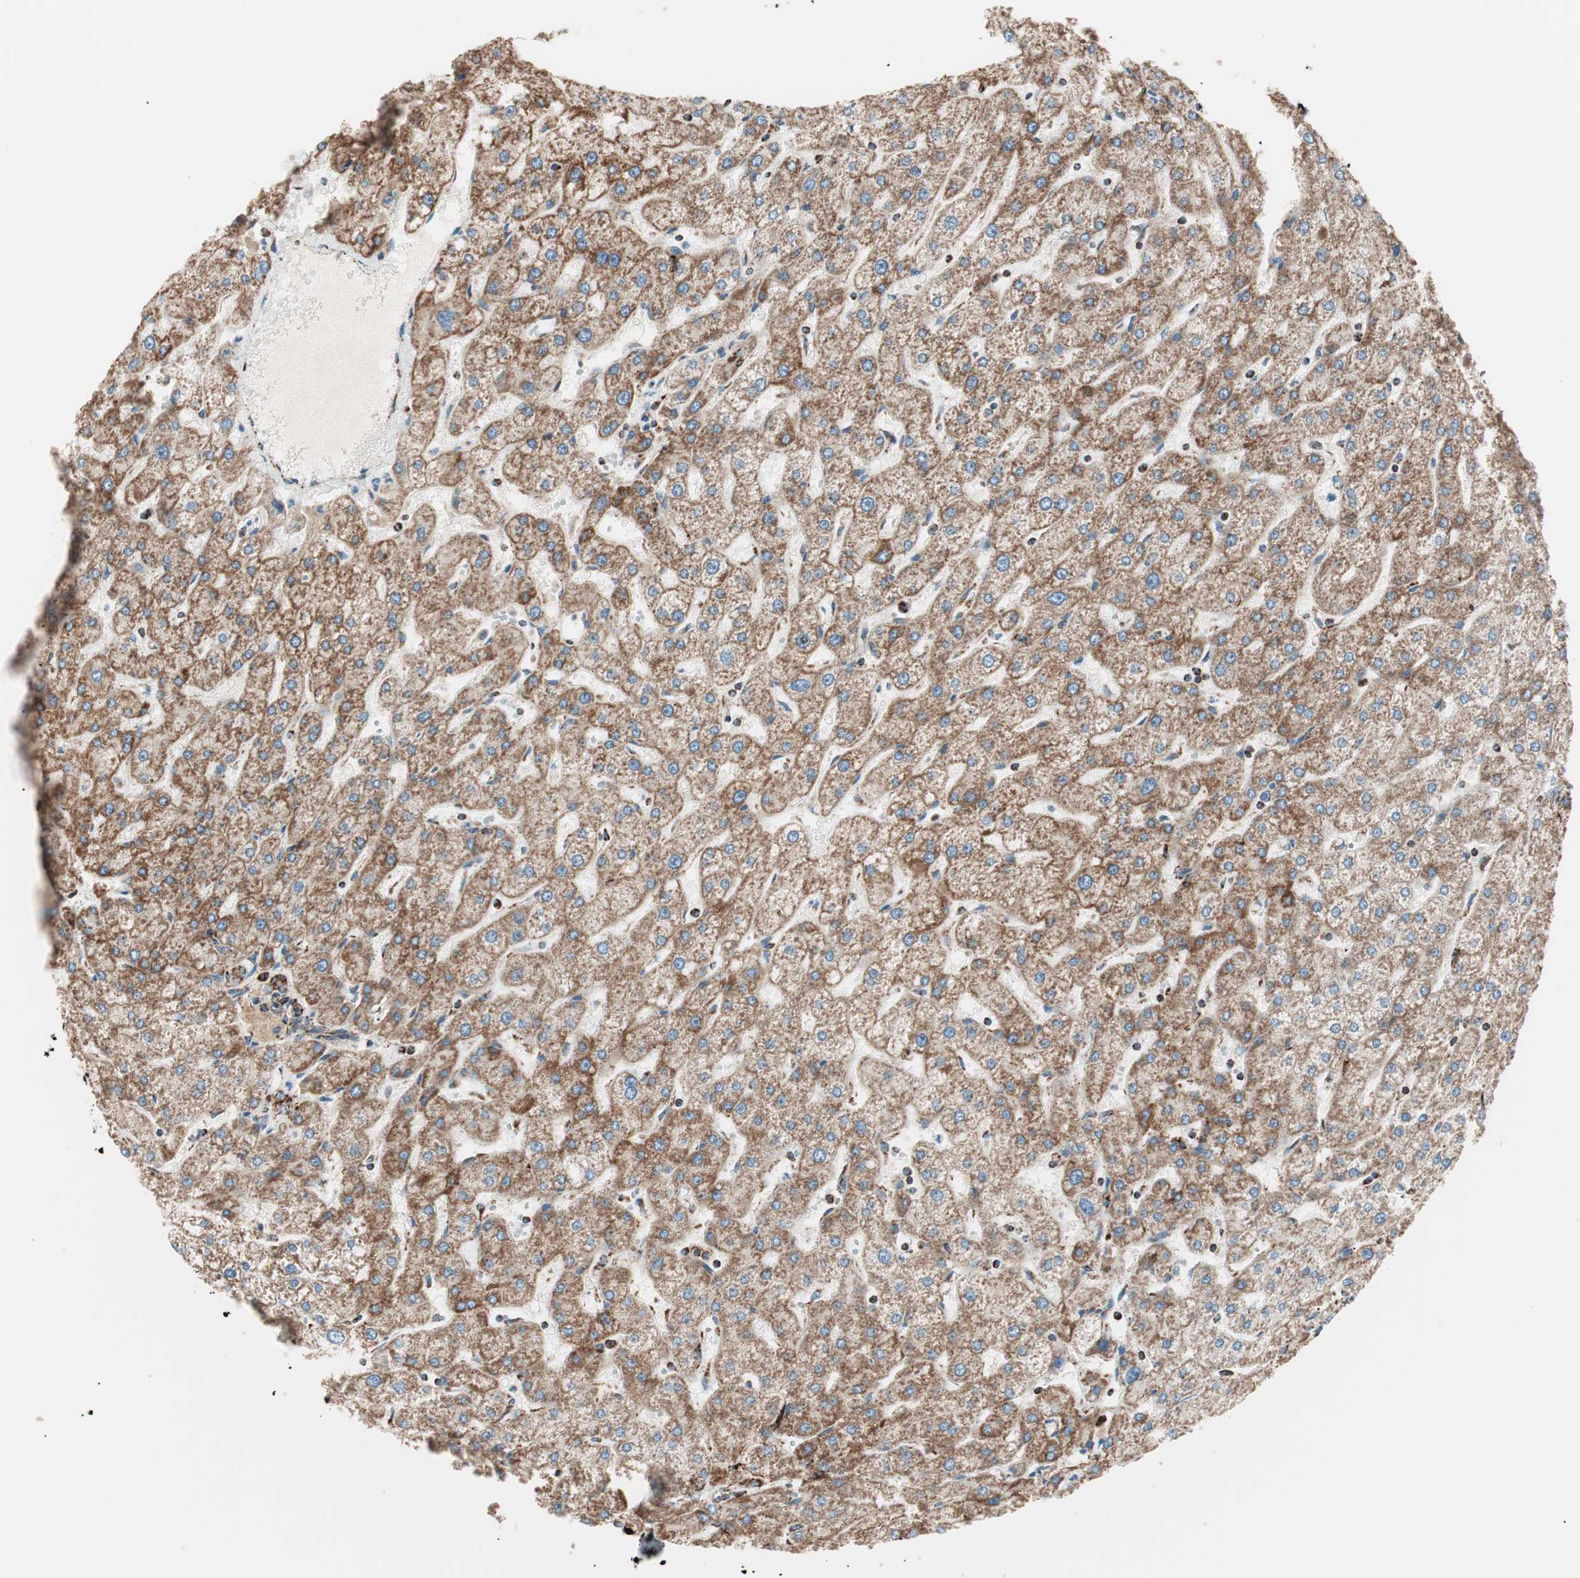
{"staining": {"intensity": "strong", "quantity": ">75%", "location": "cytoplasmic/membranous"}, "tissue": "liver", "cell_type": "Cholangiocytes", "image_type": "normal", "snomed": [{"axis": "morphology", "description": "Normal tissue, NOS"}, {"axis": "topography", "description": "Liver"}], "caption": "A high-resolution micrograph shows IHC staining of benign liver, which shows strong cytoplasmic/membranous staining in approximately >75% of cholangiocytes.", "gene": "TOMM22", "patient": {"sex": "male", "age": 67}}